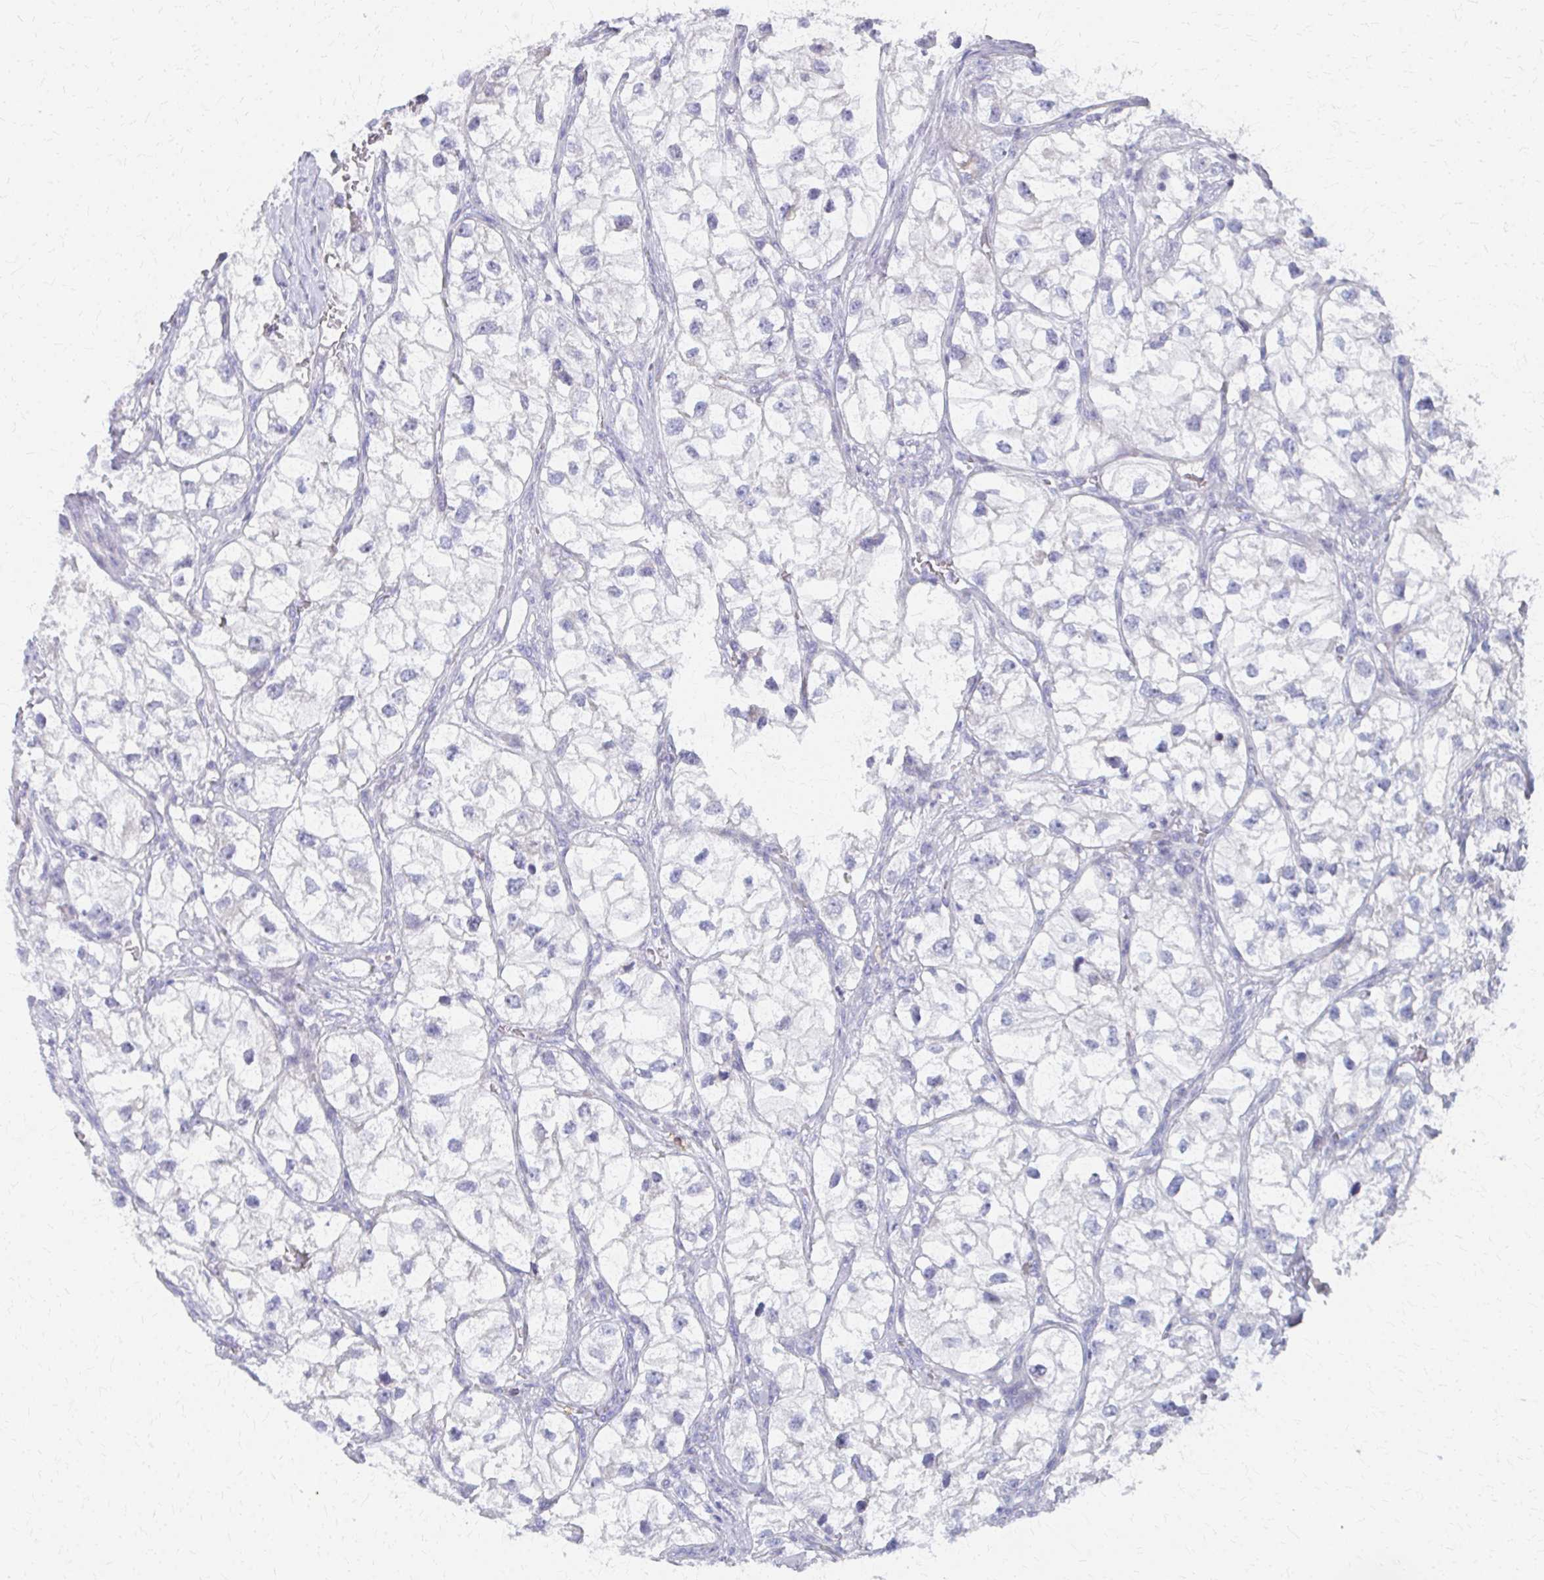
{"staining": {"intensity": "negative", "quantity": "none", "location": "none"}, "tissue": "renal cancer", "cell_type": "Tumor cells", "image_type": "cancer", "snomed": [{"axis": "morphology", "description": "Adenocarcinoma, NOS"}, {"axis": "topography", "description": "Kidney"}], "caption": "IHC of human renal cancer reveals no positivity in tumor cells. (DAB IHC, high magnification).", "gene": "MS4A2", "patient": {"sex": "male", "age": 59}}